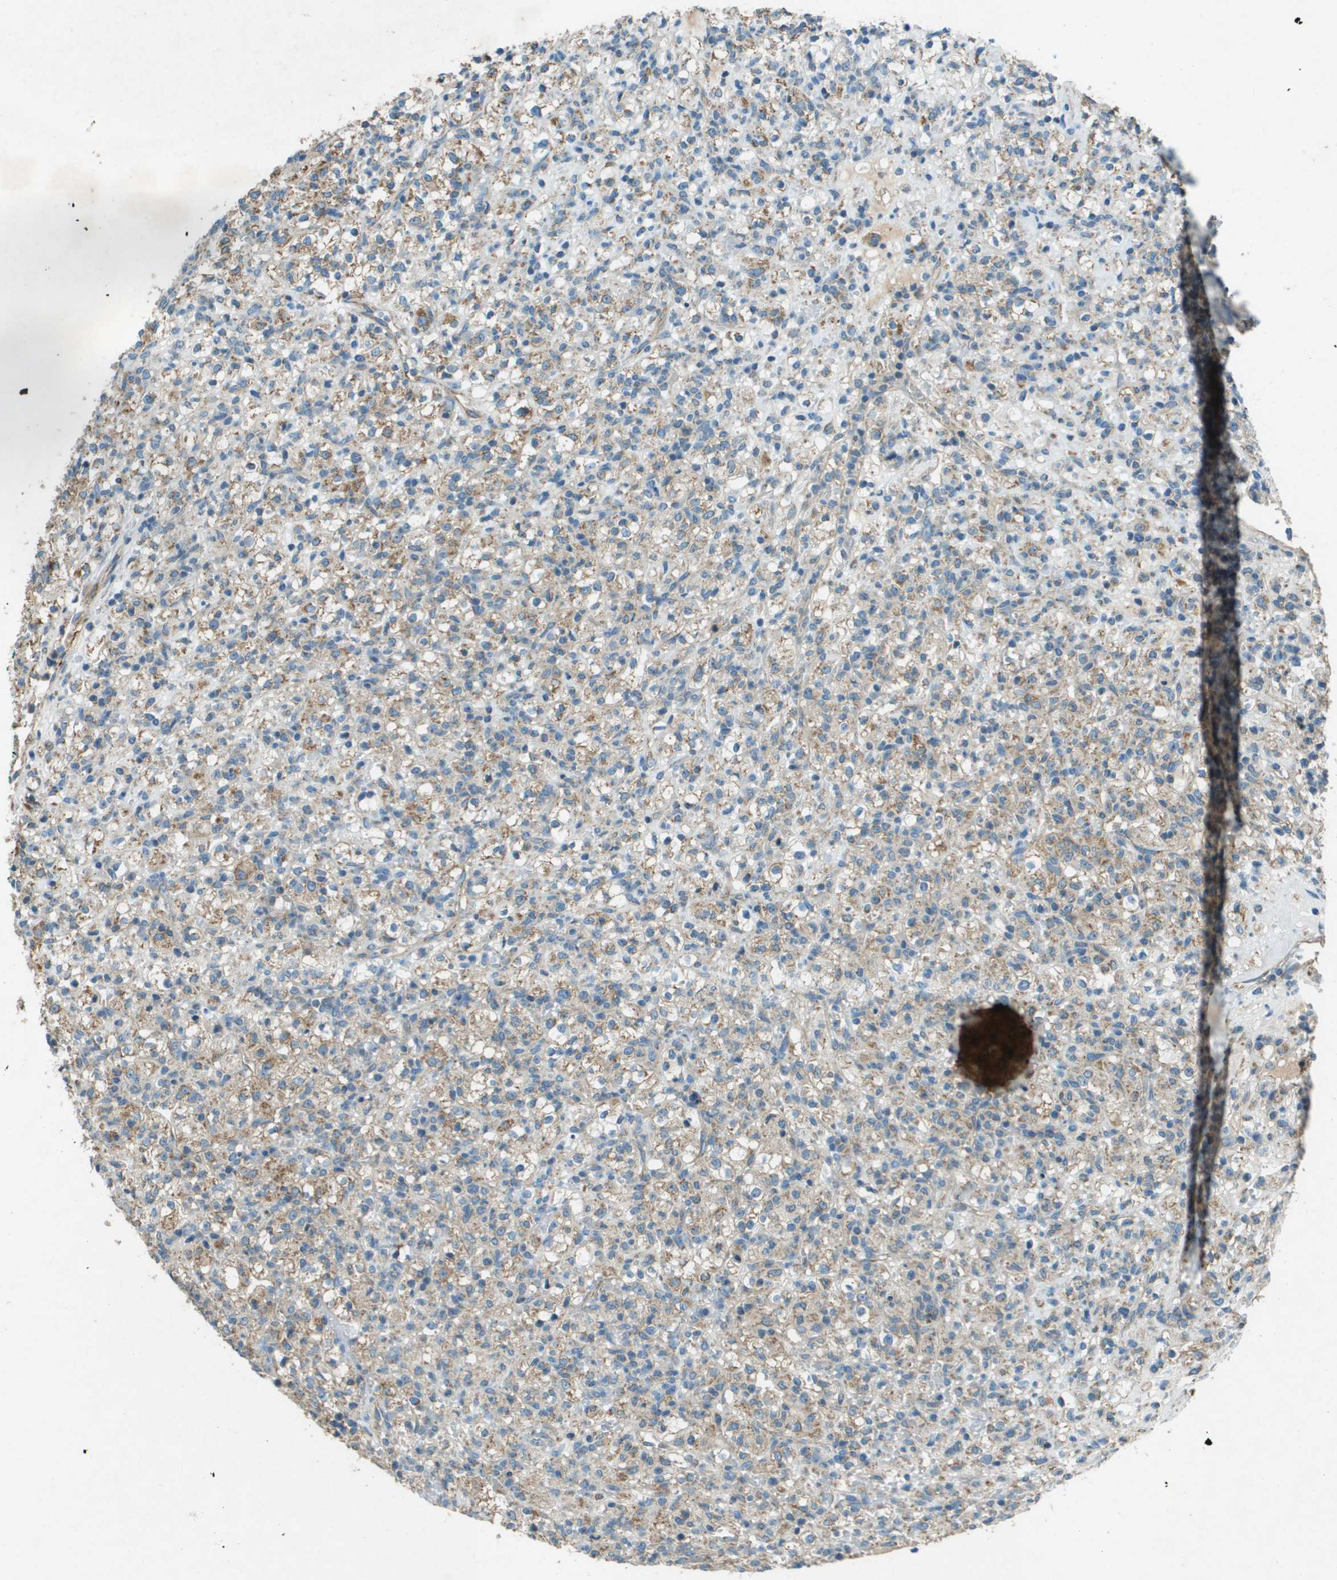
{"staining": {"intensity": "moderate", "quantity": ">75%", "location": "cytoplasmic/membranous"}, "tissue": "renal cancer", "cell_type": "Tumor cells", "image_type": "cancer", "snomed": [{"axis": "morphology", "description": "Normal tissue, NOS"}, {"axis": "morphology", "description": "Adenocarcinoma, NOS"}, {"axis": "topography", "description": "Kidney"}], "caption": "The immunohistochemical stain shows moderate cytoplasmic/membranous expression in tumor cells of adenocarcinoma (renal) tissue.", "gene": "MIGA1", "patient": {"sex": "female", "age": 72}}